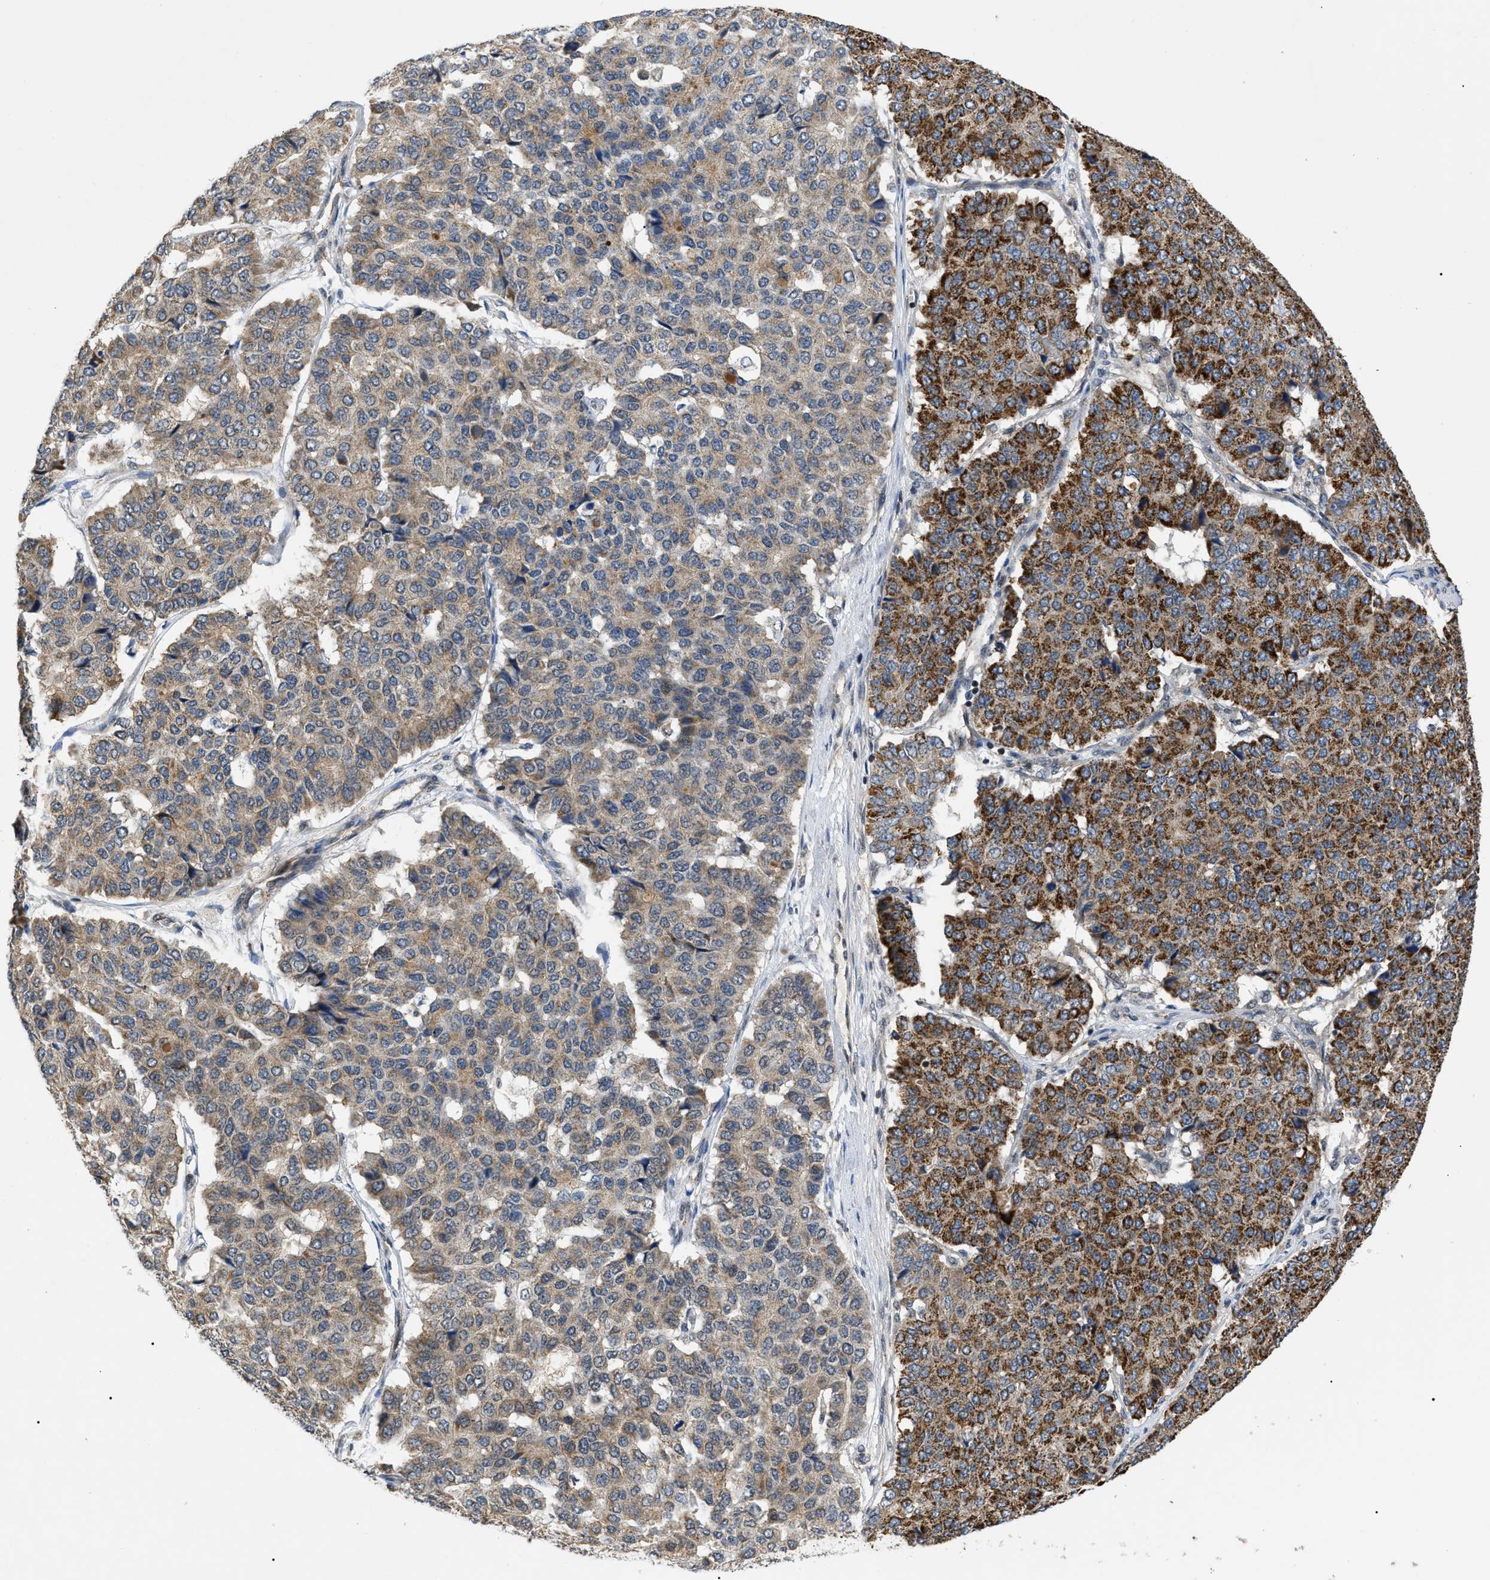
{"staining": {"intensity": "strong", "quantity": "25%-75%", "location": "cytoplasmic/membranous"}, "tissue": "pancreatic cancer", "cell_type": "Tumor cells", "image_type": "cancer", "snomed": [{"axis": "morphology", "description": "Adenocarcinoma, NOS"}, {"axis": "topography", "description": "Pancreas"}], "caption": "Immunohistochemical staining of pancreatic adenocarcinoma reveals high levels of strong cytoplasmic/membranous staining in about 25%-75% of tumor cells.", "gene": "ZBTB11", "patient": {"sex": "male", "age": 50}}